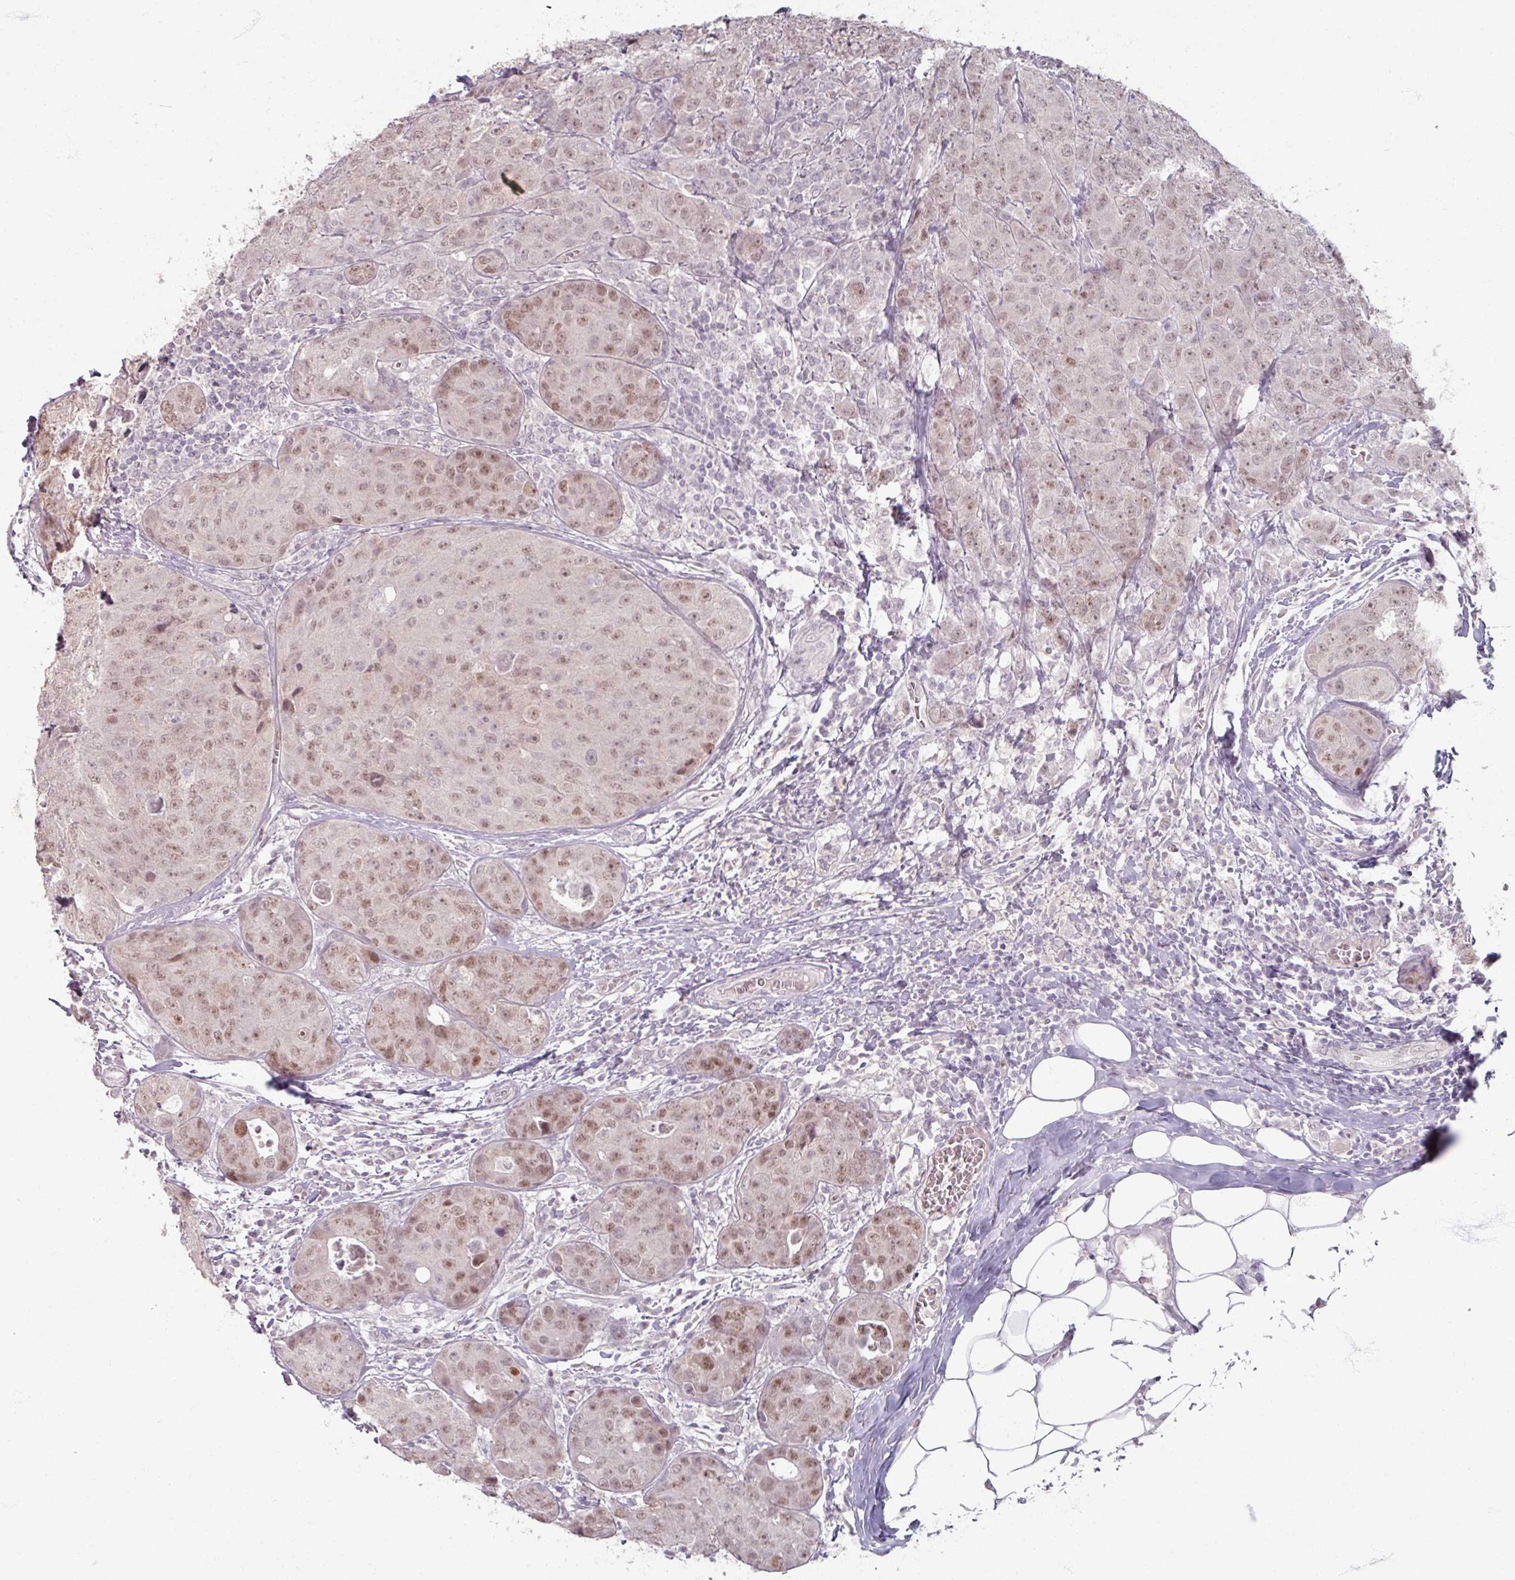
{"staining": {"intensity": "weak", "quantity": ">75%", "location": "nuclear"}, "tissue": "breast cancer", "cell_type": "Tumor cells", "image_type": "cancer", "snomed": [{"axis": "morphology", "description": "Duct carcinoma"}, {"axis": "topography", "description": "Breast"}], "caption": "Immunohistochemical staining of human breast cancer (infiltrating ductal carcinoma) demonstrates low levels of weak nuclear protein positivity in about >75% of tumor cells. (DAB = brown stain, brightfield microscopy at high magnification).", "gene": "SOX11", "patient": {"sex": "female", "age": 43}}